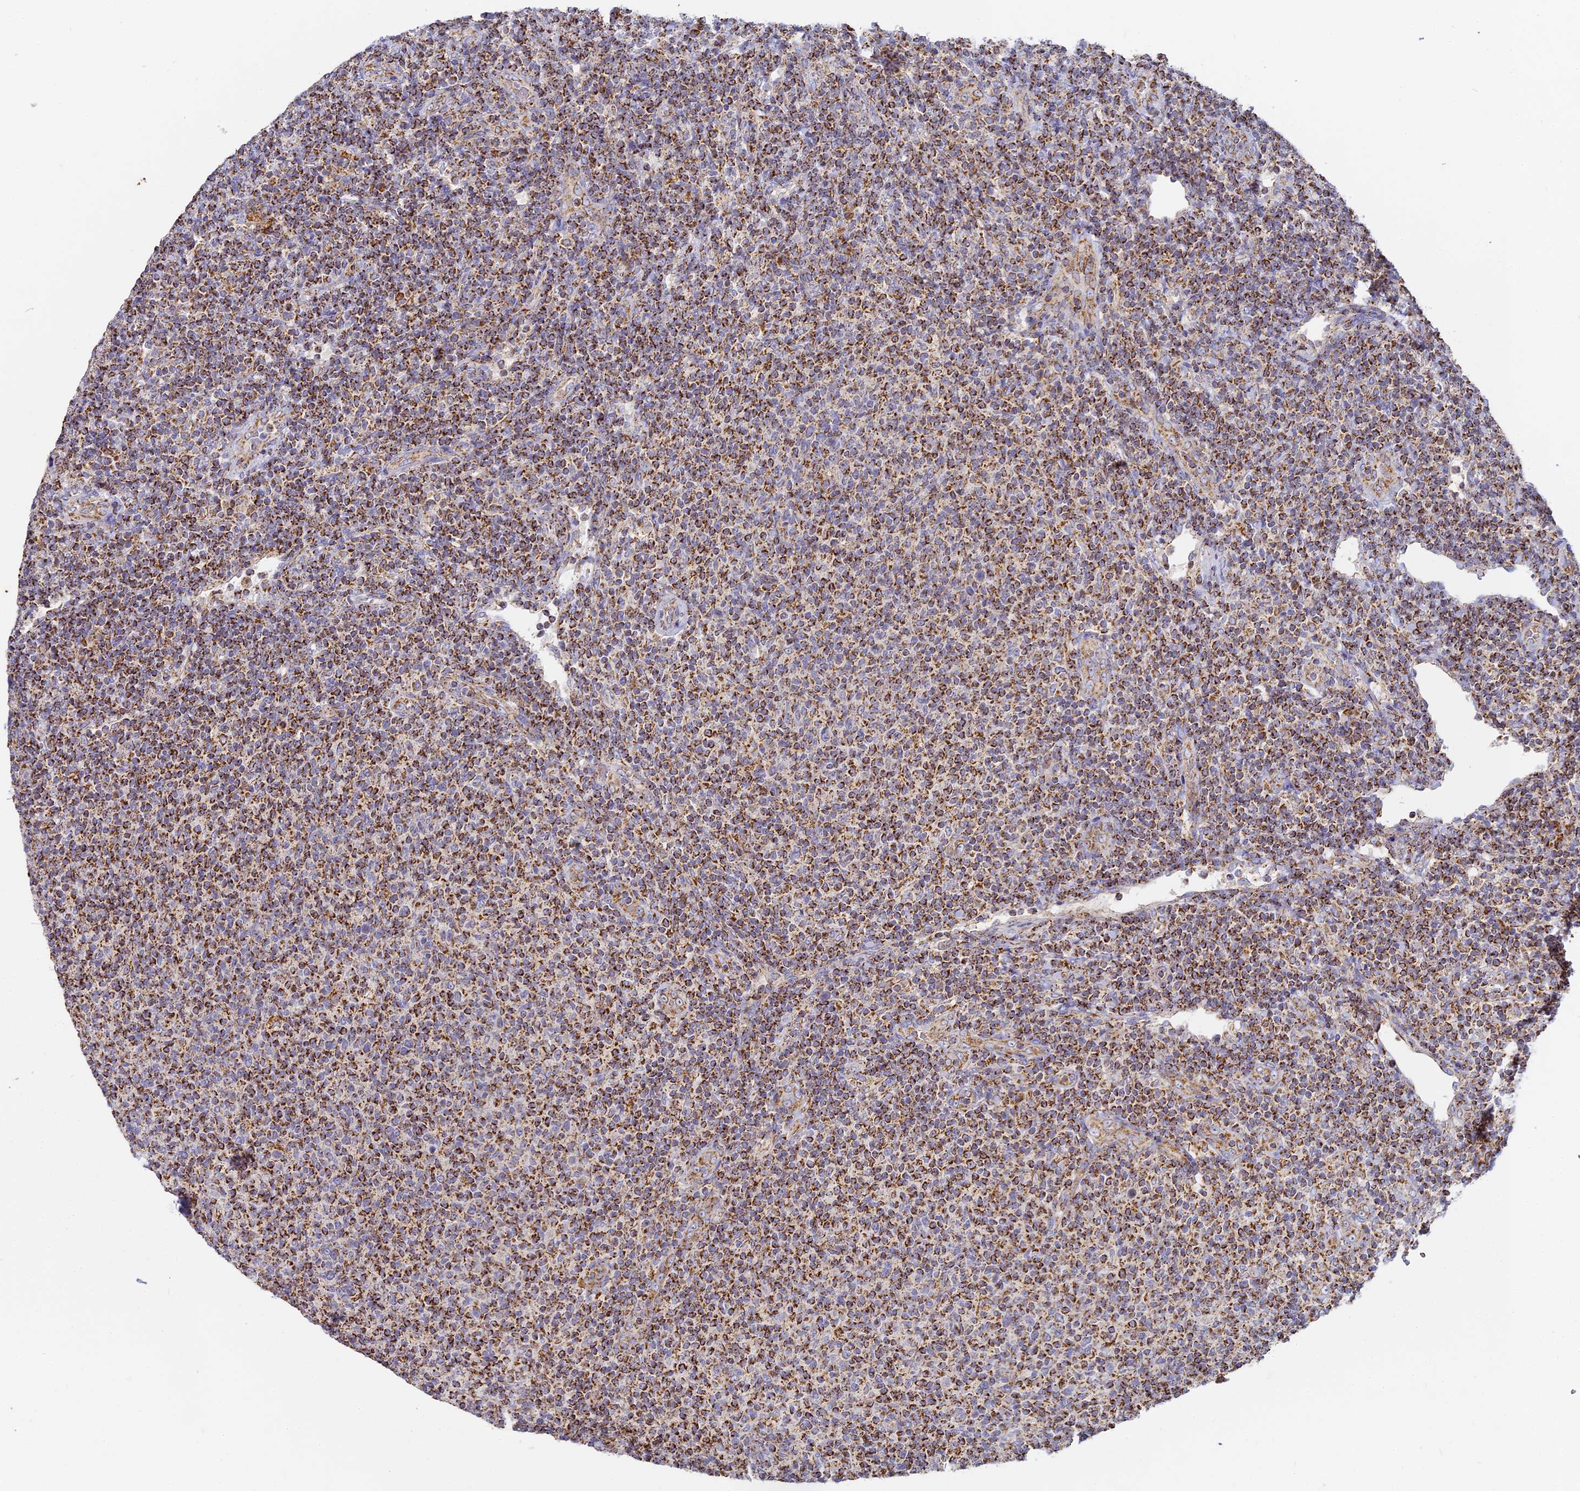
{"staining": {"intensity": "strong", "quantity": ">75%", "location": "cytoplasmic/membranous"}, "tissue": "lymphoma", "cell_type": "Tumor cells", "image_type": "cancer", "snomed": [{"axis": "morphology", "description": "Malignant lymphoma, non-Hodgkin's type, Low grade"}, {"axis": "topography", "description": "Lymph node"}], "caption": "DAB (3,3'-diaminobenzidine) immunohistochemical staining of human lymphoma shows strong cytoplasmic/membranous protein staining in approximately >75% of tumor cells.", "gene": "DONSON", "patient": {"sex": "male", "age": 66}}